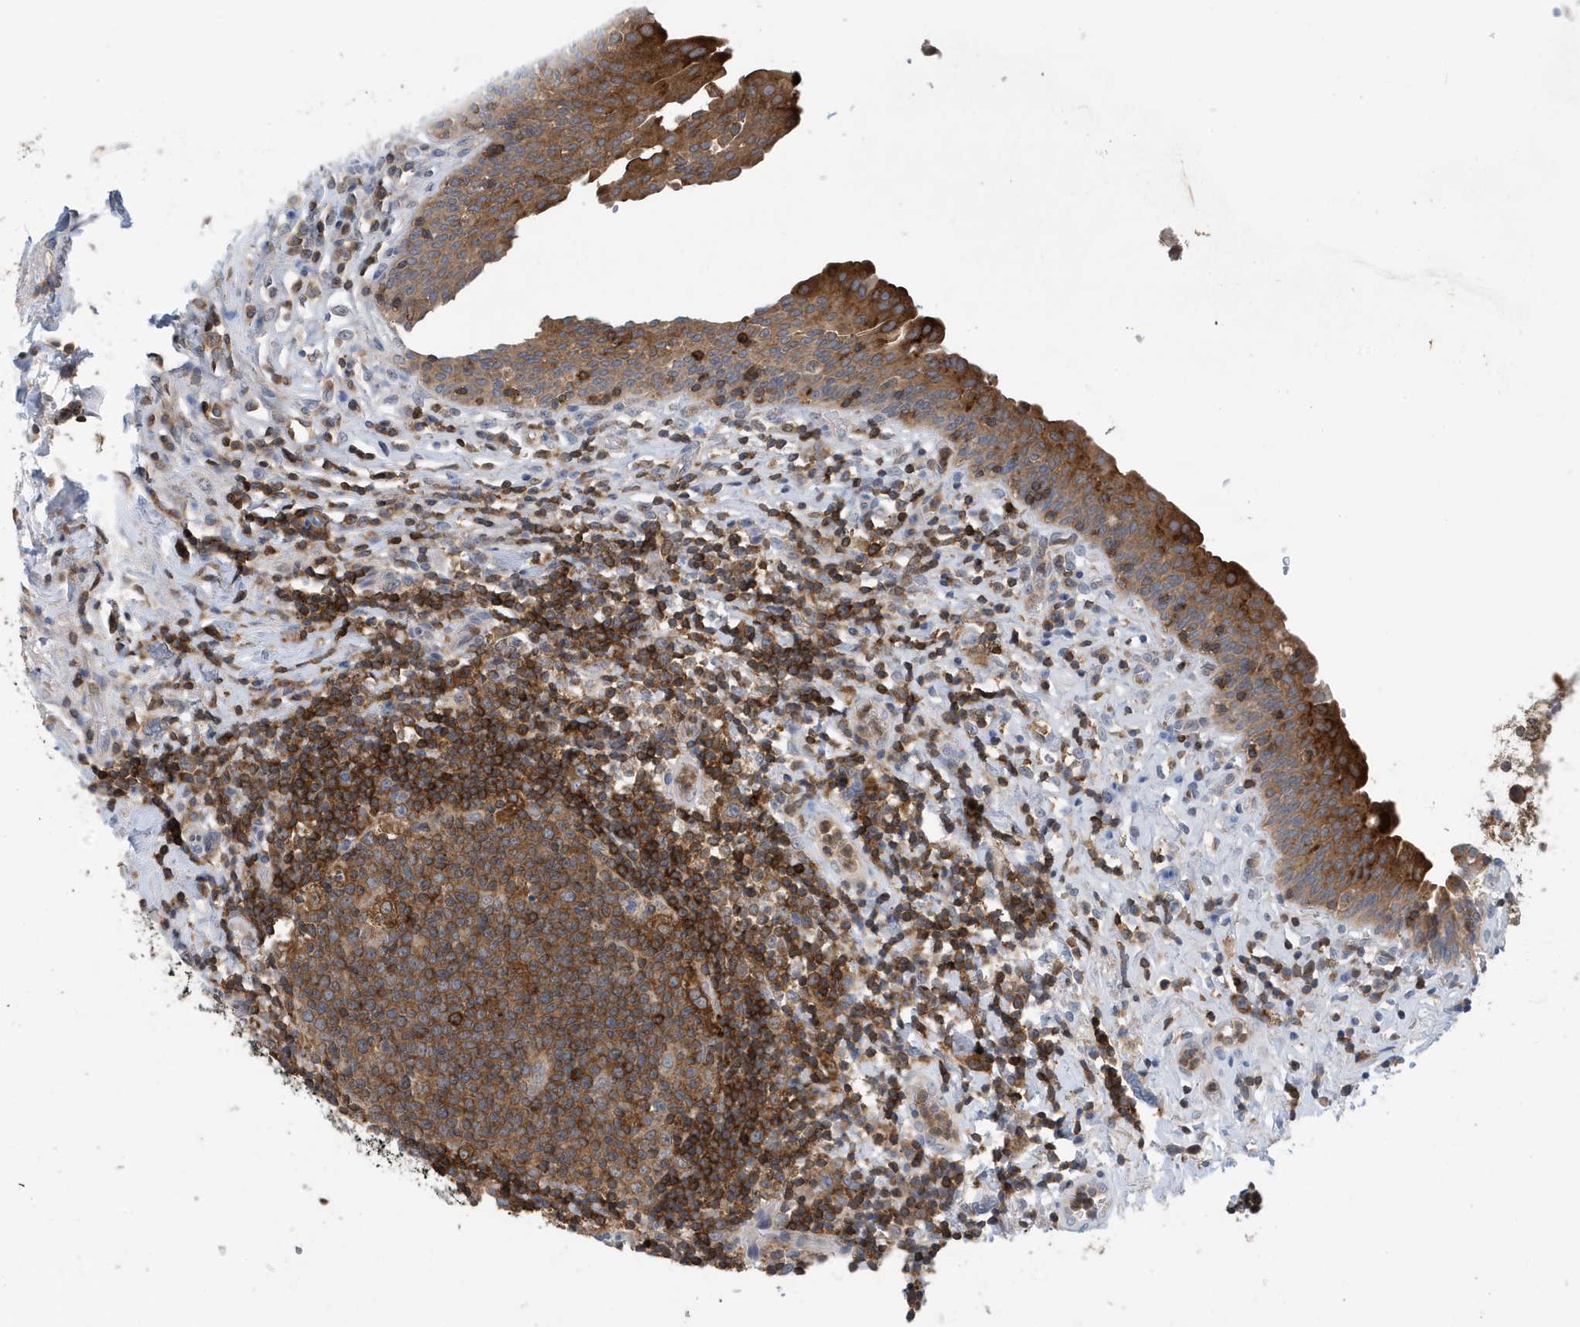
{"staining": {"intensity": "strong", "quantity": "25%-75%", "location": "cytoplasmic/membranous"}, "tissue": "urinary bladder", "cell_type": "Urothelial cells", "image_type": "normal", "snomed": [{"axis": "morphology", "description": "Normal tissue, NOS"}, {"axis": "topography", "description": "Urinary bladder"}], "caption": "Protein staining of benign urinary bladder shows strong cytoplasmic/membranous expression in approximately 25%-75% of urothelial cells. (brown staining indicates protein expression, while blue staining denotes nuclei).", "gene": "NSUN3", "patient": {"sex": "male", "age": 83}}